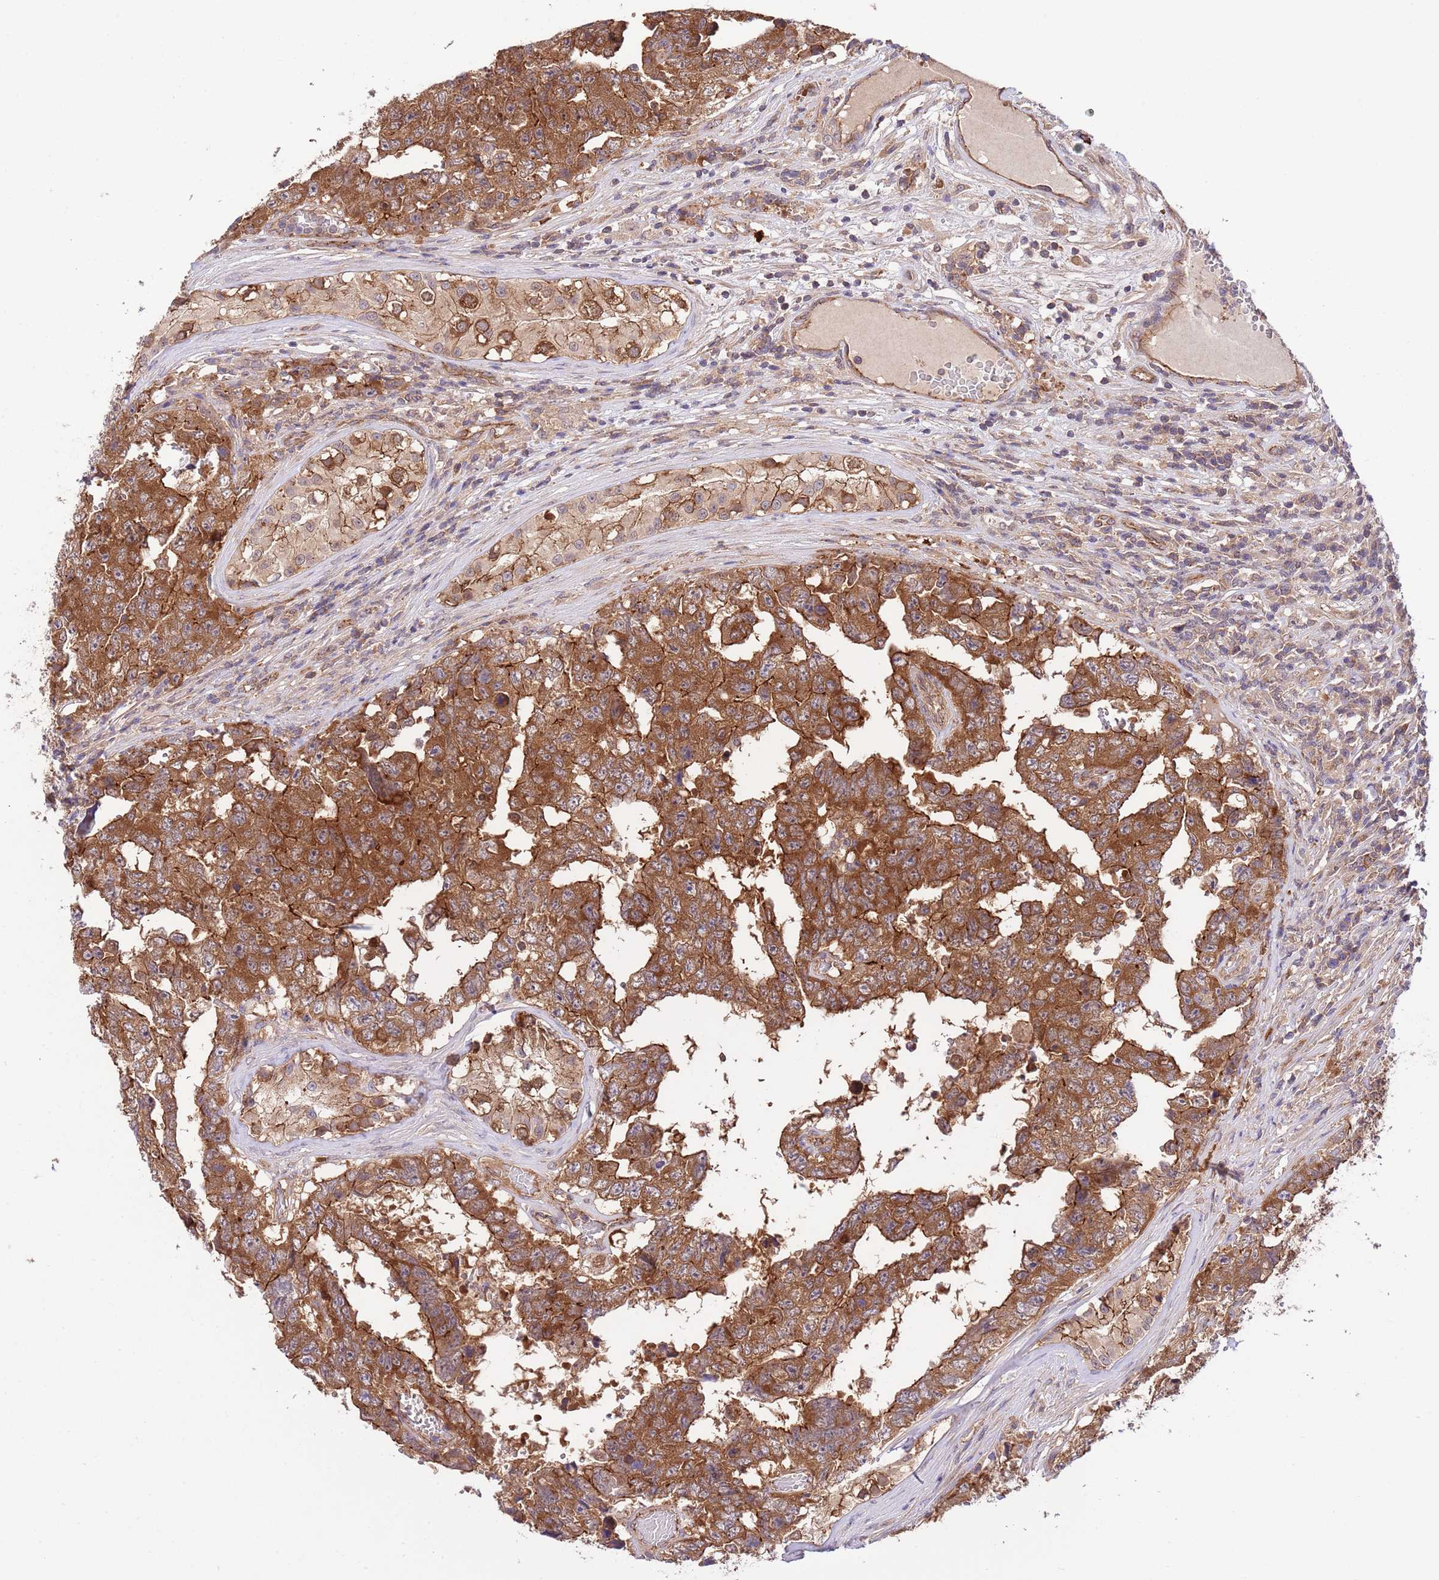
{"staining": {"intensity": "moderate", "quantity": ">75%", "location": "cytoplasmic/membranous"}, "tissue": "testis cancer", "cell_type": "Tumor cells", "image_type": "cancer", "snomed": [{"axis": "morphology", "description": "Normal tissue, NOS"}, {"axis": "morphology", "description": "Carcinoma, Embryonal, NOS"}, {"axis": "topography", "description": "Testis"}, {"axis": "topography", "description": "Epididymis"}], "caption": "This micrograph reveals testis embryonal carcinoma stained with immunohistochemistry (IHC) to label a protein in brown. The cytoplasmic/membranous of tumor cells show moderate positivity for the protein. Nuclei are counter-stained blue.", "gene": "DONSON", "patient": {"sex": "male", "age": 25}}